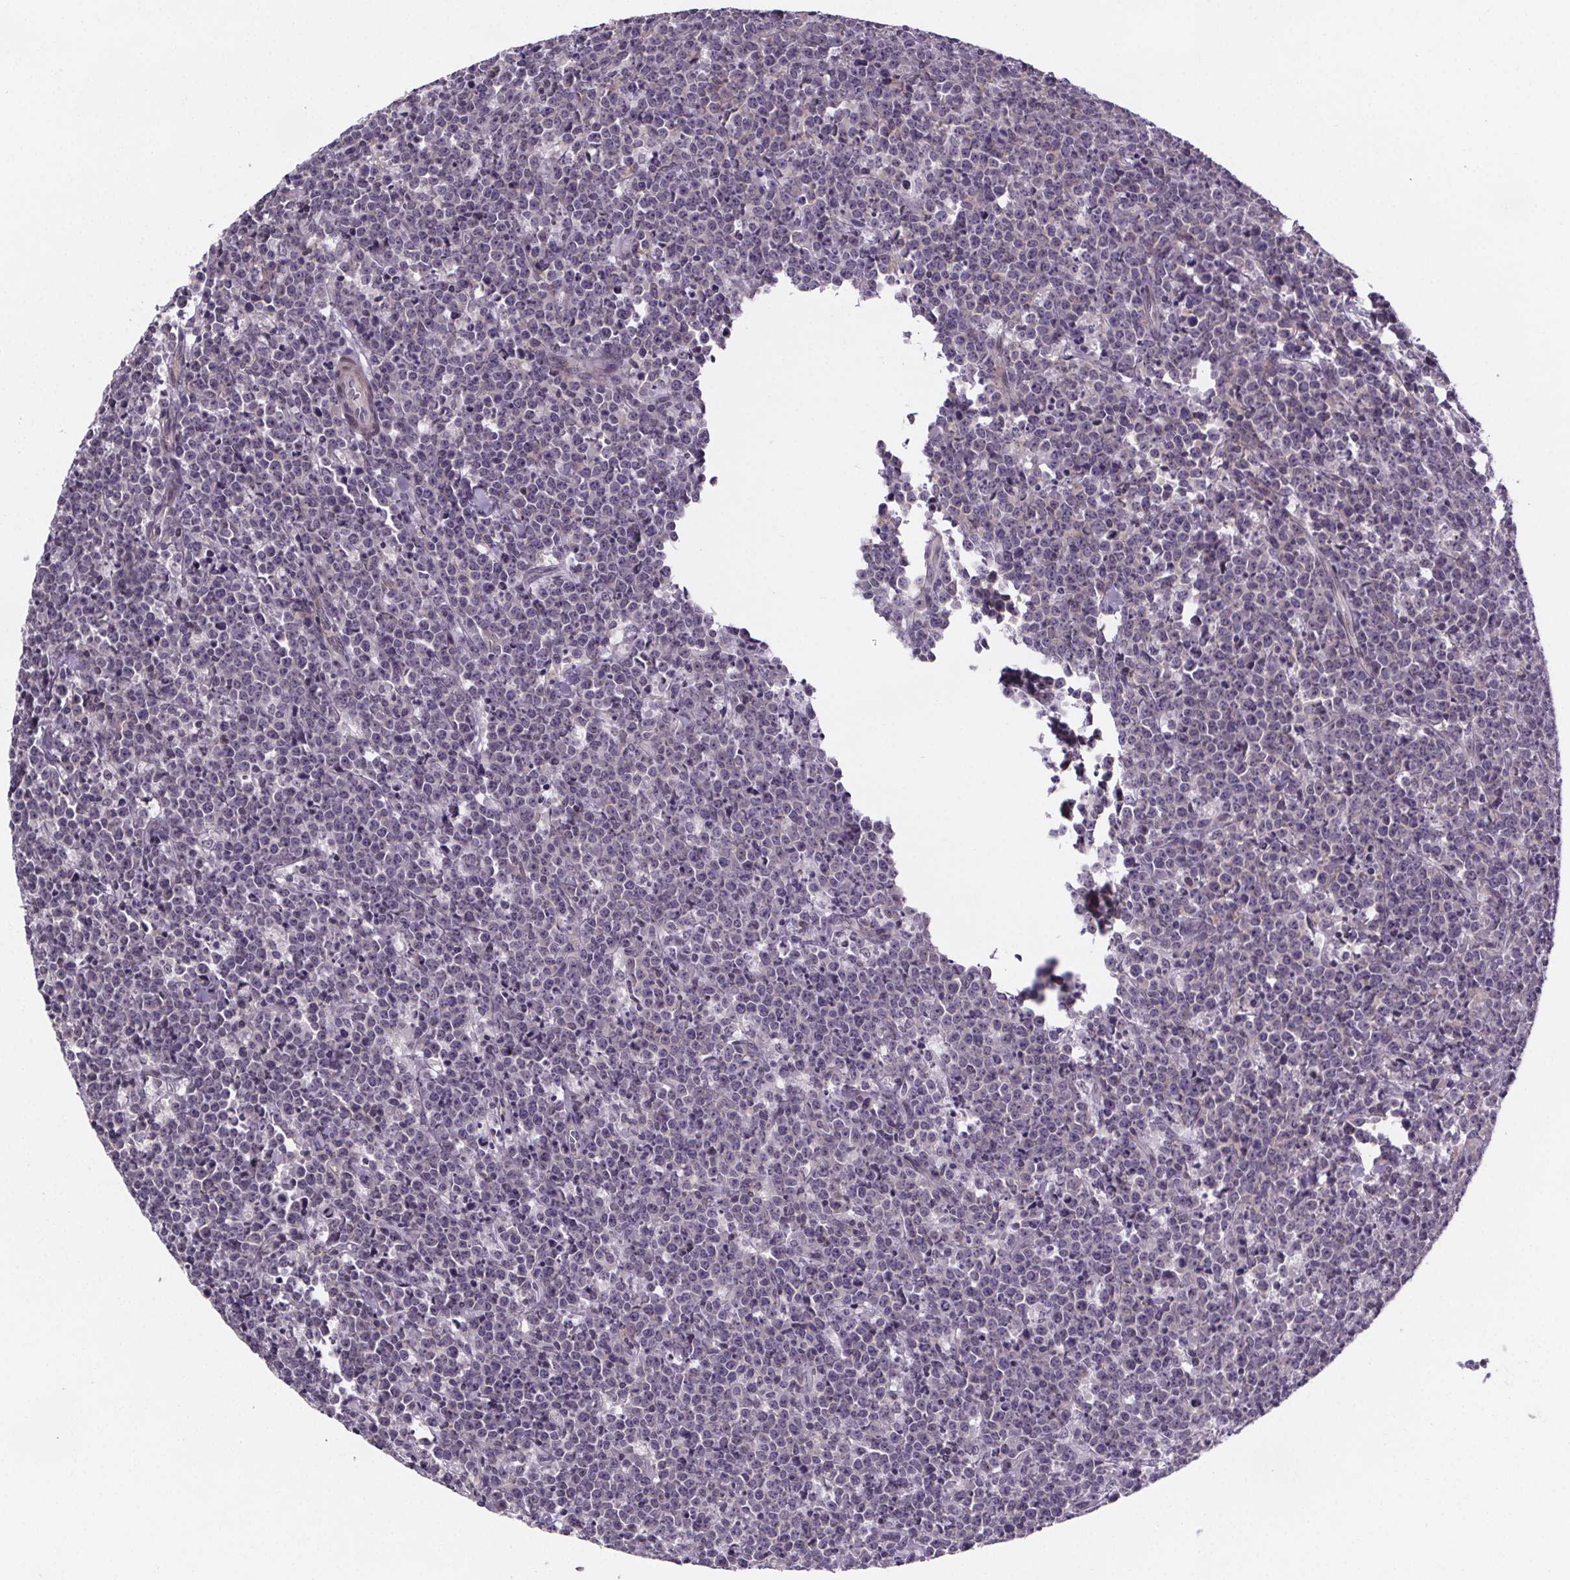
{"staining": {"intensity": "negative", "quantity": "none", "location": "none"}, "tissue": "lymphoma", "cell_type": "Tumor cells", "image_type": "cancer", "snomed": [{"axis": "morphology", "description": "Malignant lymphoma, non-Hodgkin's type, High grade"}, {"axis": "topography", "description": "Small intestine"}], "caption": "There is no significant positivity in tumor cells of malignant lymphoma, non-Hodgkin's type (high-grade). Brightfield microscopy of immunohistochemistry stained with DAB (brown) and hematoxylin (blue), captured at high magnification.", "gene": "TTC12", "patient": {"sex": "female", "age": 56}}